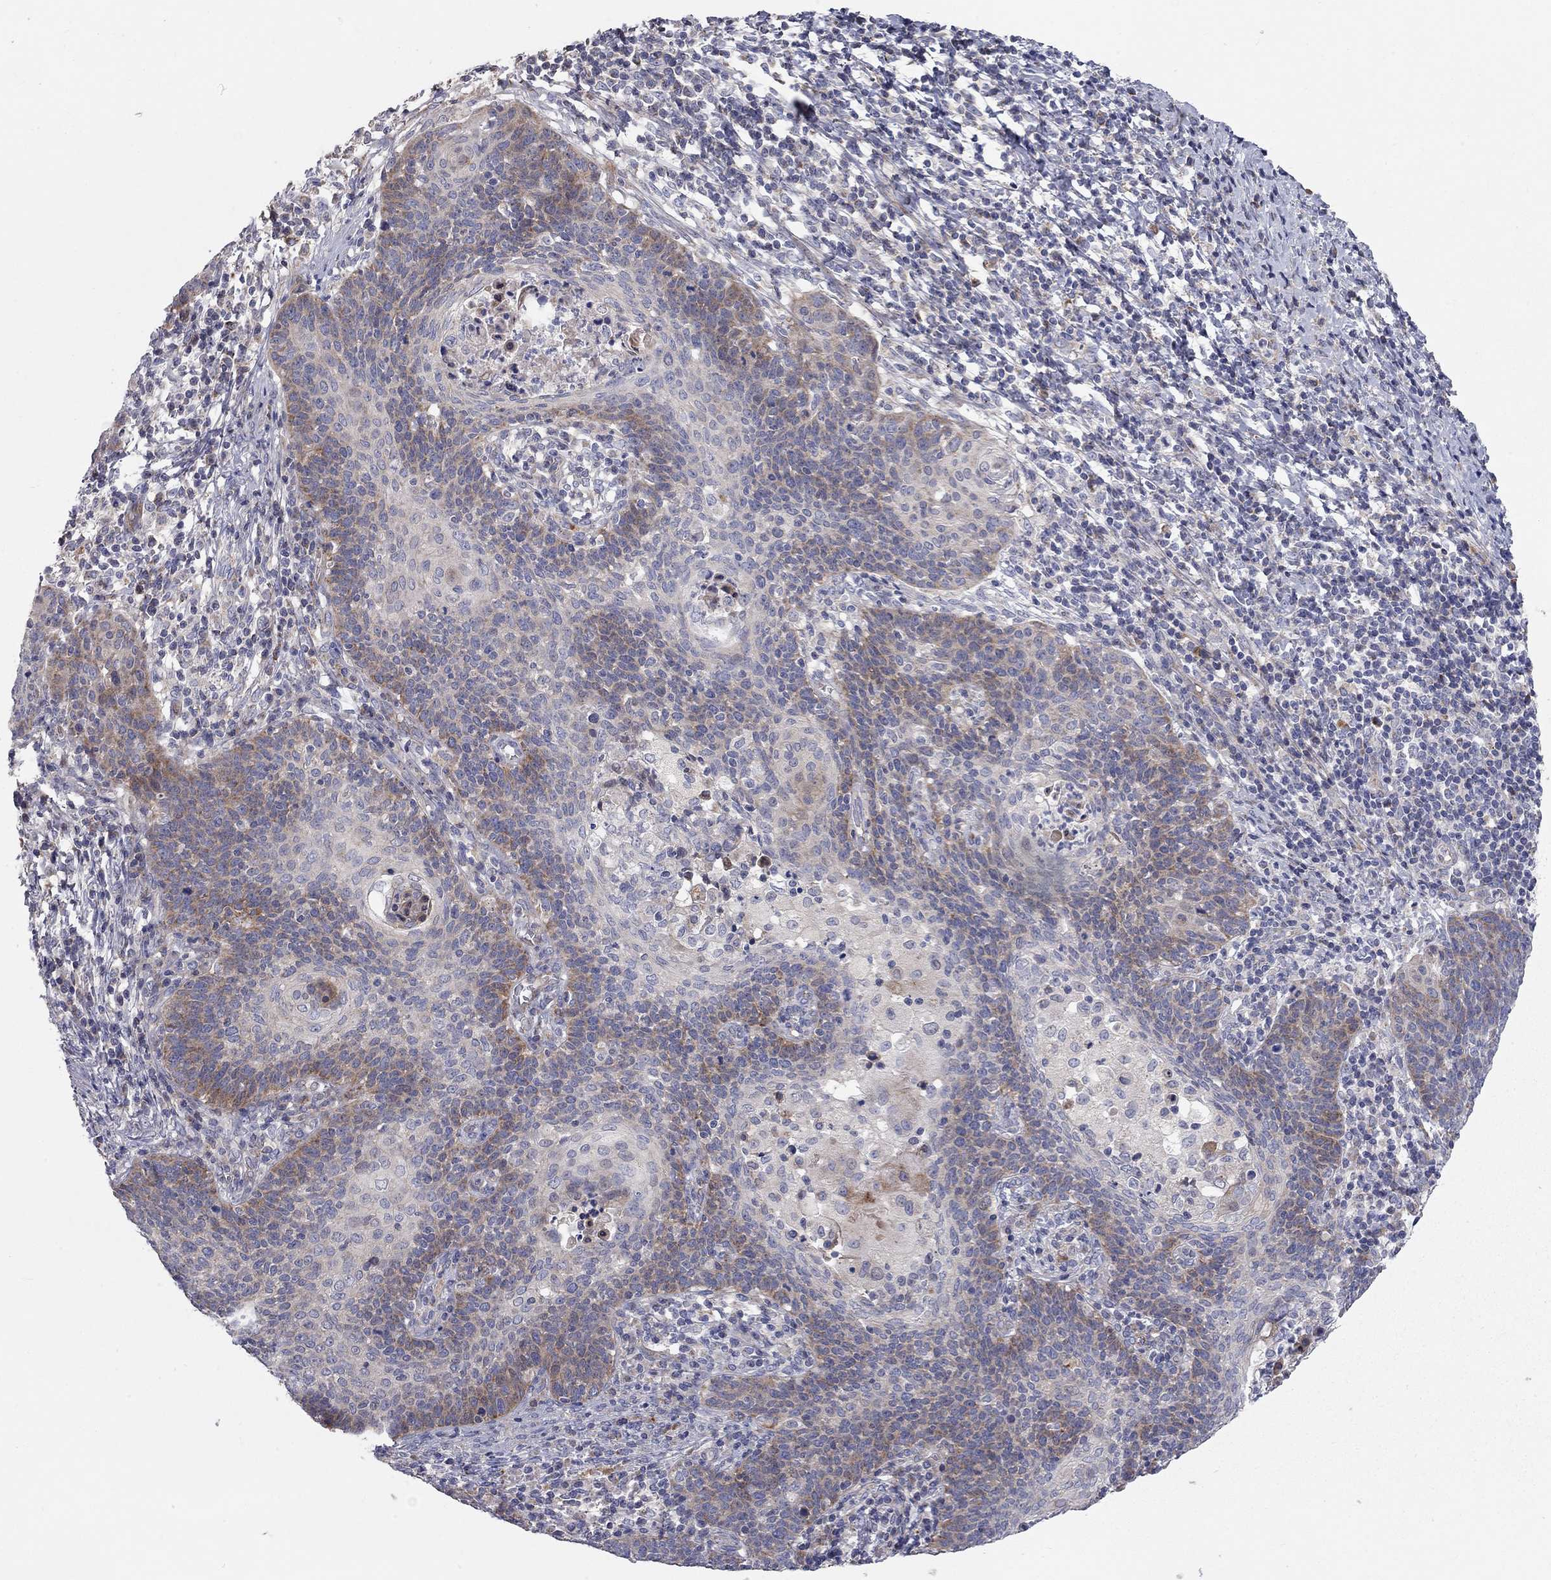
{"staining": {"intensity": "moderate", "quantity": "<25%", "location": "cytoplasmic/membranous"}, "tissue": "cervical cancer", "cell_type": "Tumor cells", "image_type": "cancer", "snomed": [{"axis": "morphology", "description": "Squamous cell carcinoma, NOS"}, {"axis": "topography", "description": "Cervix"}], "caption": "DAB immunohistochemical staining of human cervical cancer (squamous cell carcinoma) shows moderate cytoplasmic/membranous protein expression in approximately <25% of tumor cells. The protein is stained brown, and the nuclei are stained in blue (DAB IHC with brightfield microscopy, high magnification).", "gene": "KANSL1L", "patient": {"sex": "female", "age": 39}}